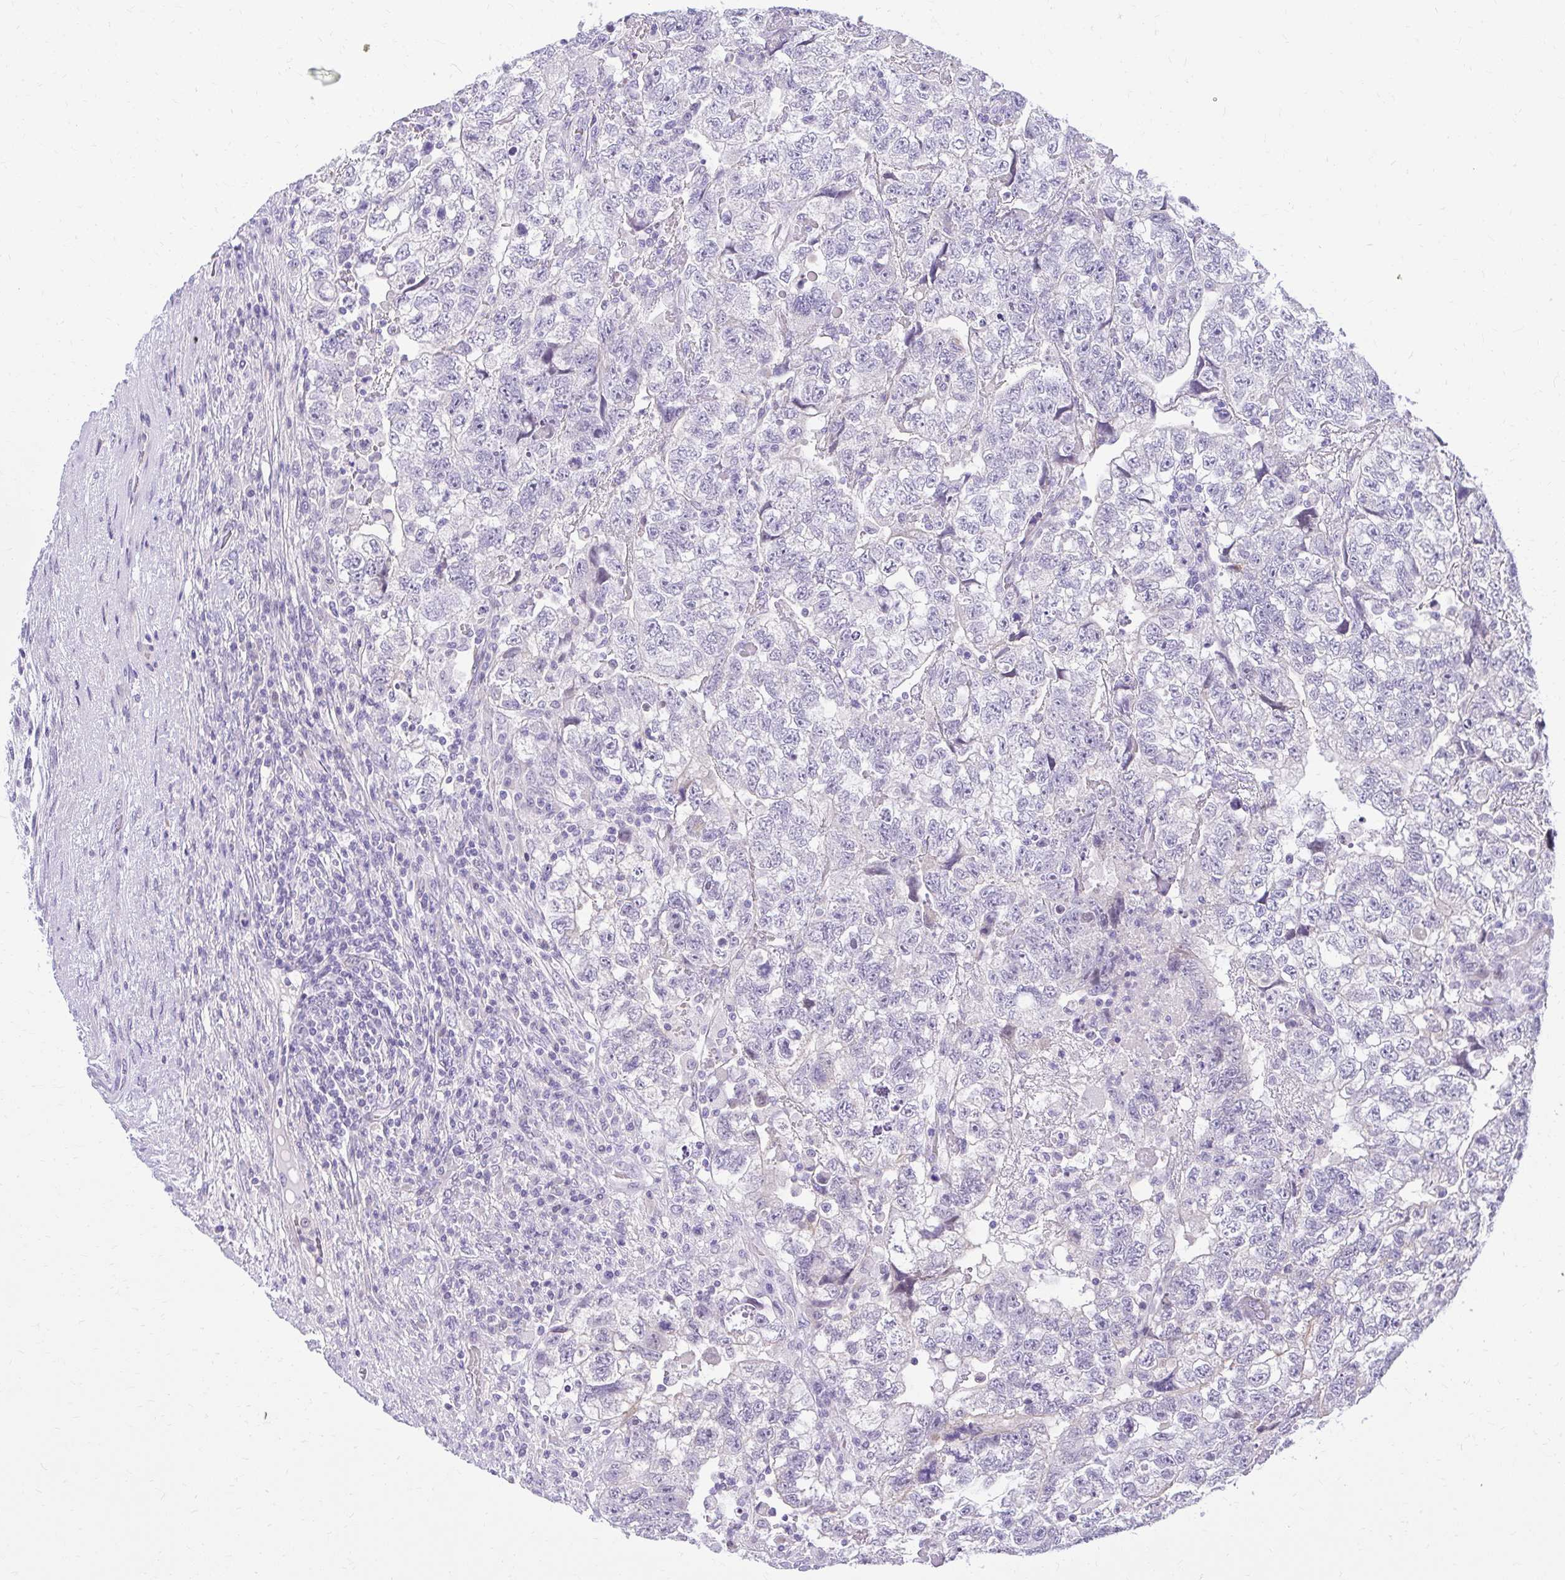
{"staining": {"intensity": "negative", "quantity": "none", "location": "none"}, "tissue": "testis cancer", "cell_type": "Tumor cells", "image_type": "cancer", "snomed": [{"axis": "morphology", "description": "Normal tissue, NOS"}, {"axis": "morphology", "description": "Carcinoma, Embryonal, NOS"}, {"axis": "topography", "description": "Testis"}], "caption": "IHC of human testis embryonal carcinoma displays no expression in tumor cells.", "gene": "PRAP1", "patient": {"sex": "male", "age": 36}}